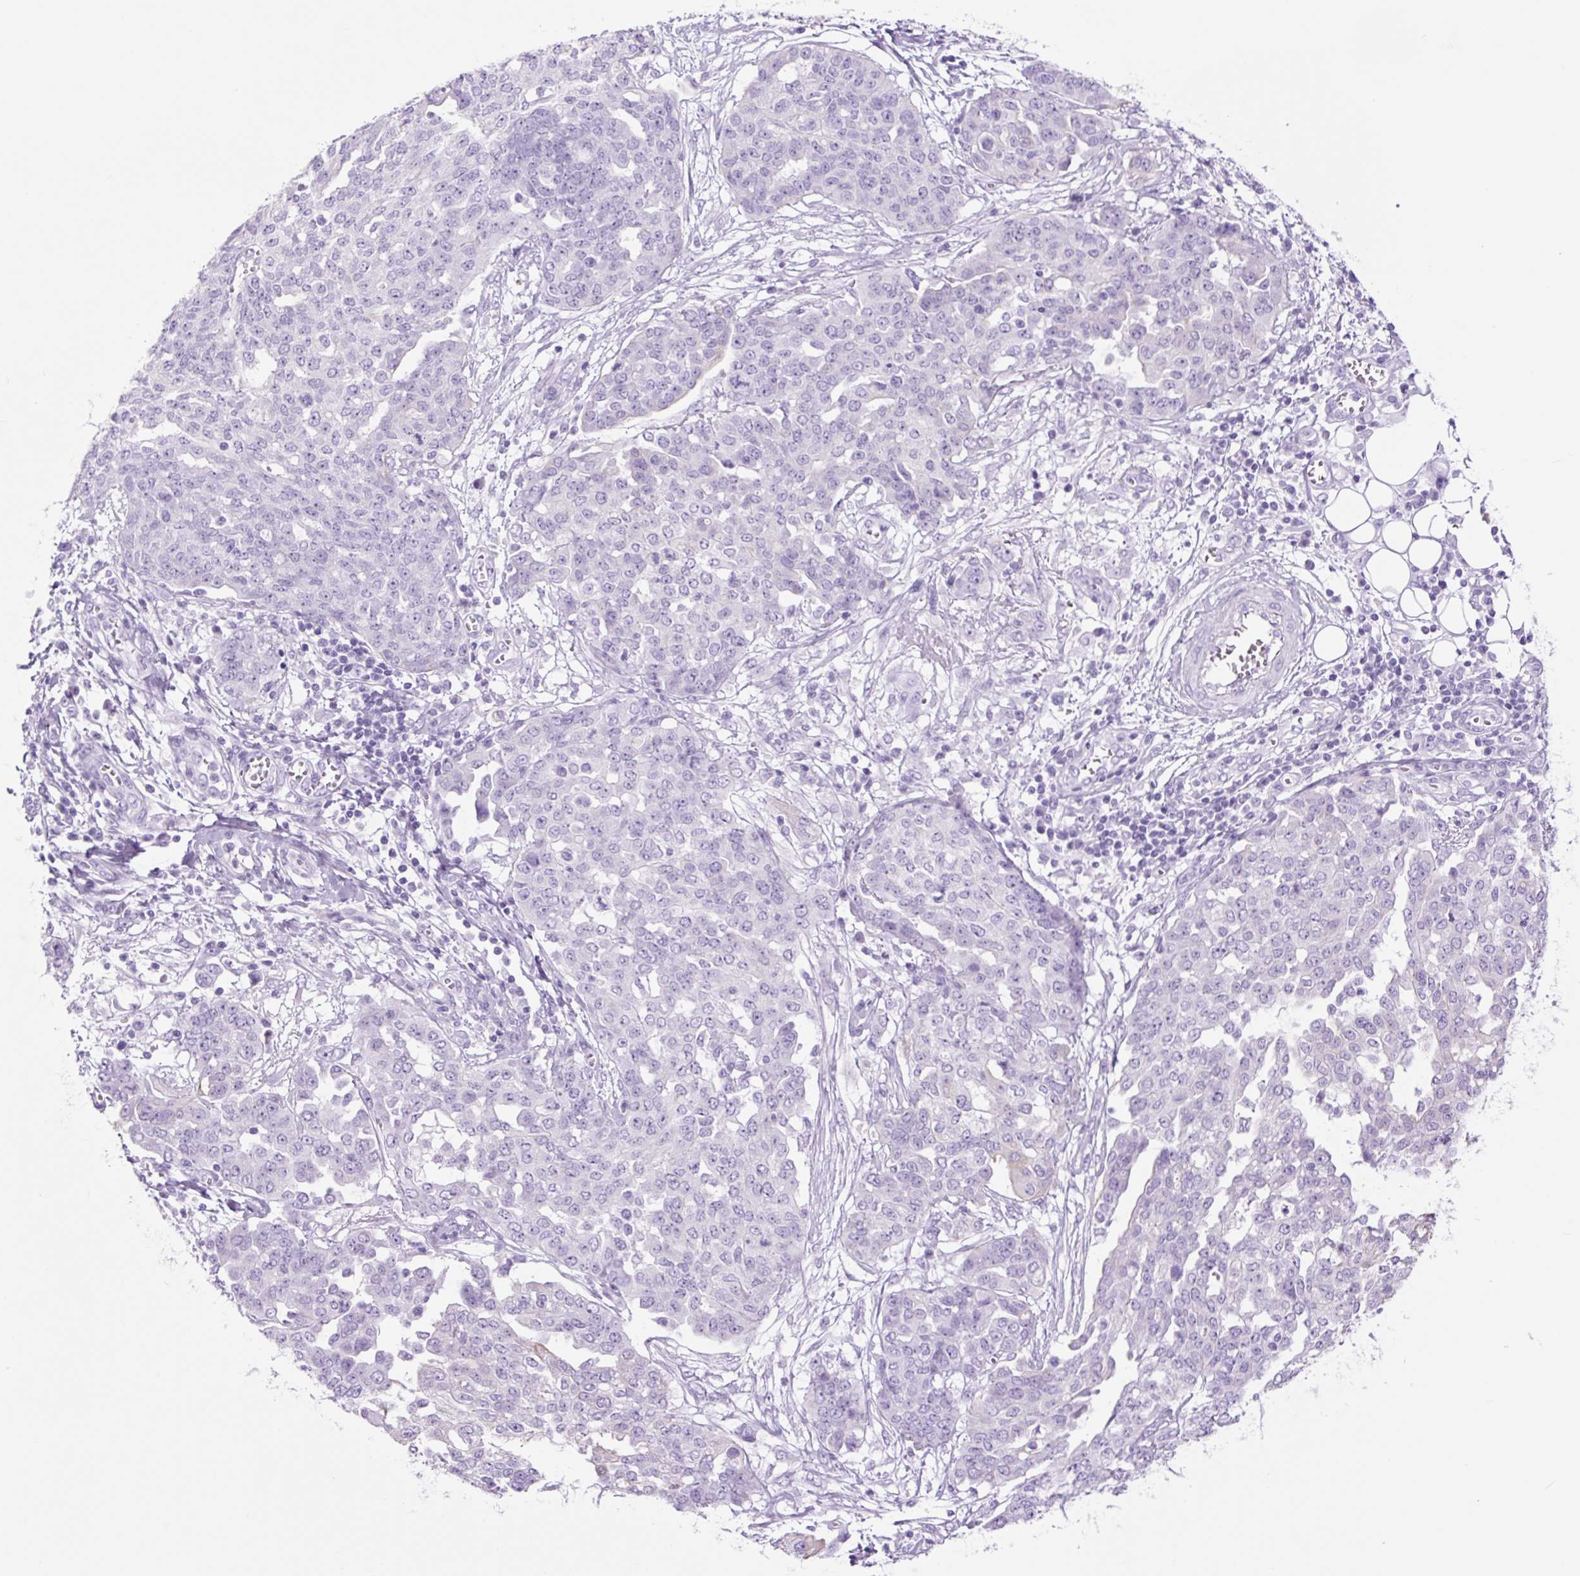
{"staining": {"intensity": "negative", "quantity": "none", "location": "none"}, "tissue": "ovarian cancer", "cell_type": "Tumor cells", "image_type": "cancer", "snomed": [{"axis": "morphology", "description": "Cystadenocarcinoma, serous, NOS"}, {"axis": "topography", "description": "Soft tissue"}, {"axis": "topography", "description": "Ovary"}], "caption": "An image of human ovarian cancer (serous cystadenocarcinoma) is negative for staining in tumor cells. (Brightfield microscopy of DAB (3,3'-diaminobenzidine) immunohistochemistry at high magnification).", "gene": "TFF2", "patient": {"sex": "female", "age": 57}}